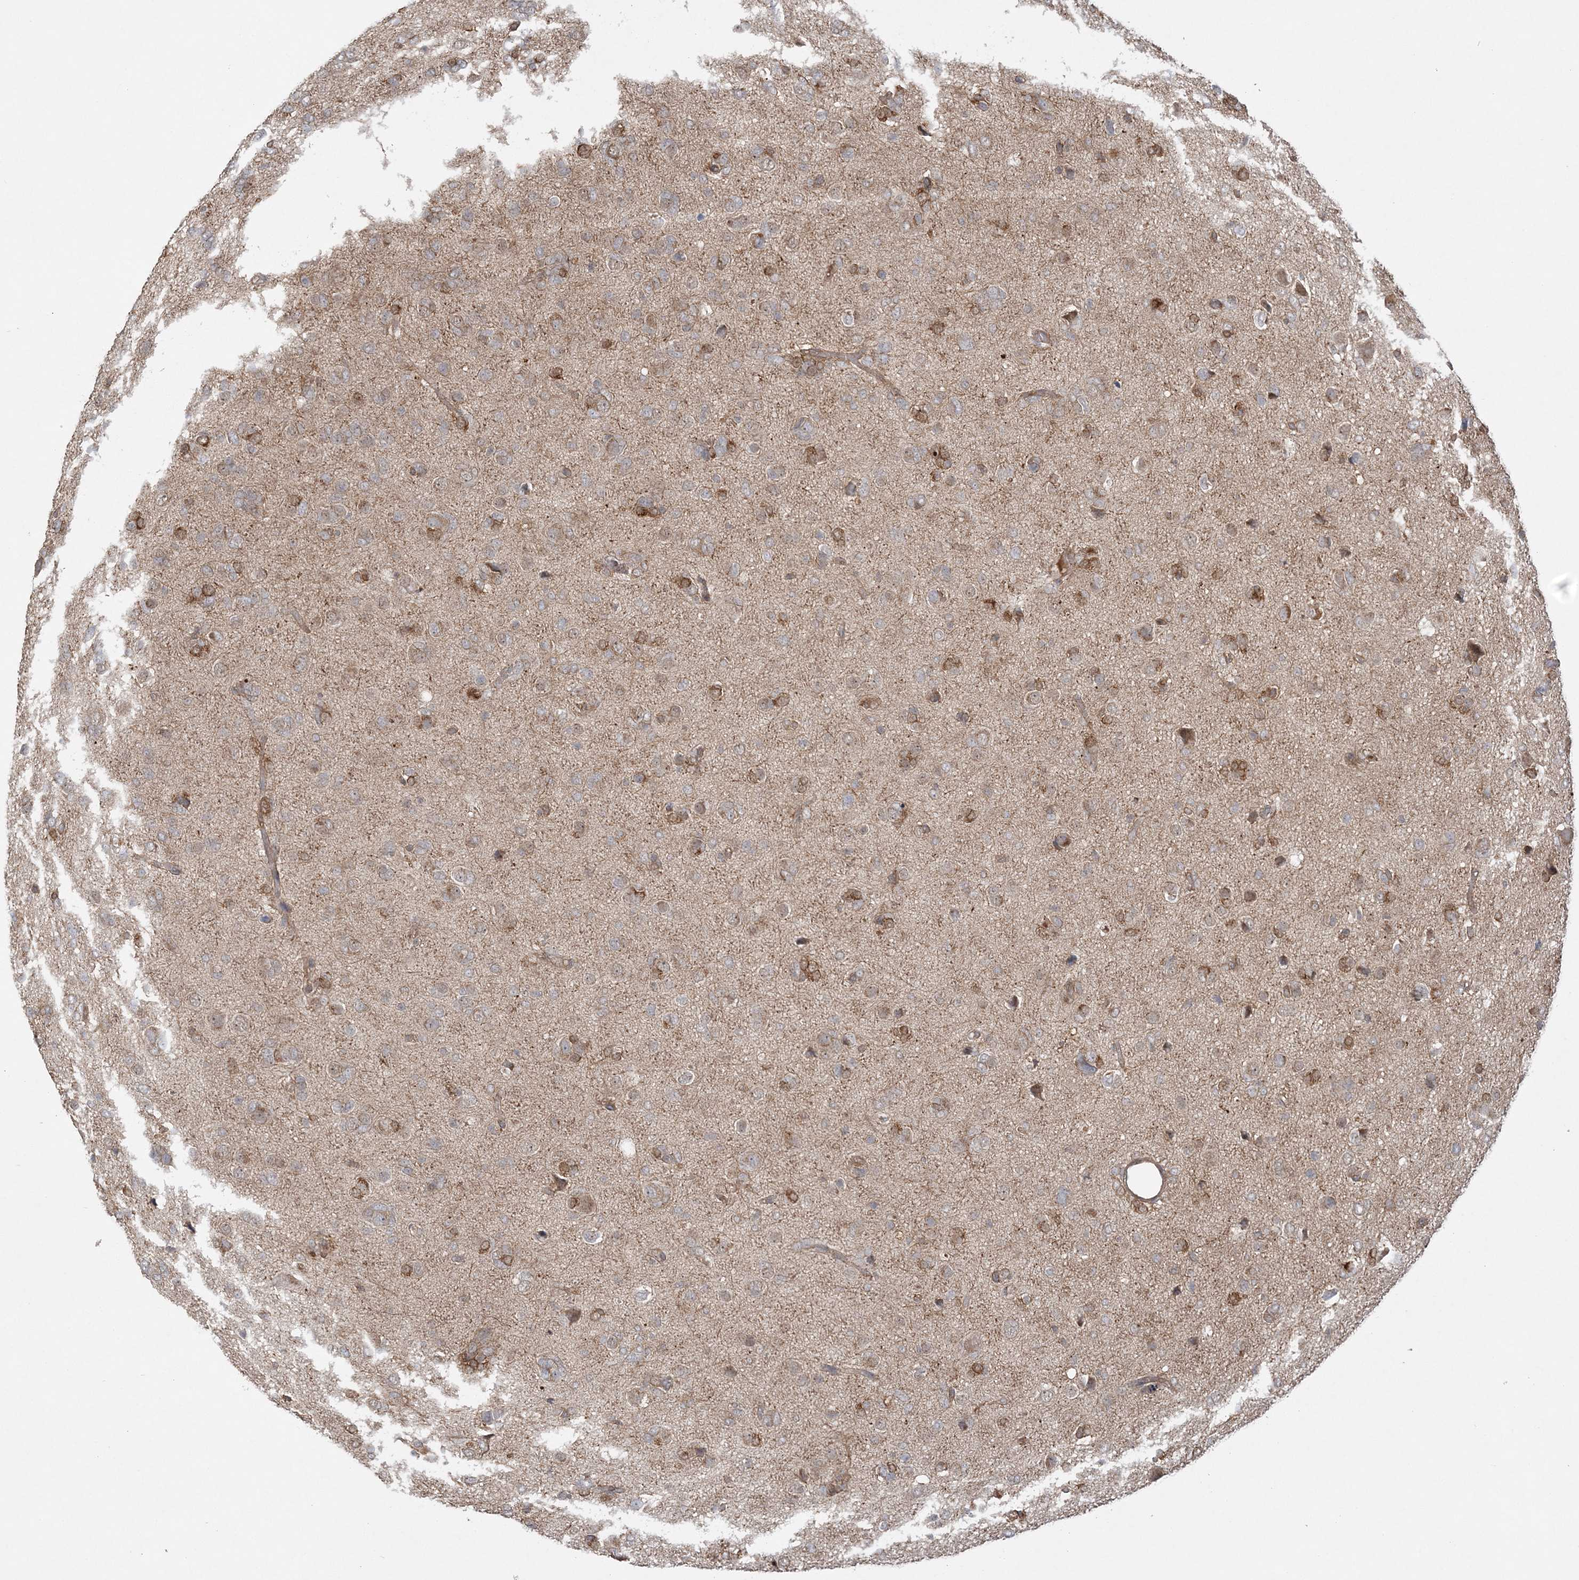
{"staining": {"intensity": "moderate", "quantity": "<25%", "location": "cytoplasmic/membranous"}, "tissue": "glioma", "cell_type": "Tumor cells", "image_type": "cancer", "snomed": [{"axis": "morphology", "description": "Glioma, malignant, High grade"}, {"axis": "topography", "description": "Brain"}], "caption": "Protein expression analysis of glioma exhibits moderate cytoplasmic/membranous expression in approximately <25% of tumor cells.", "gene": "SCLT1", "patient": {"sex": "female", "age": 59}}